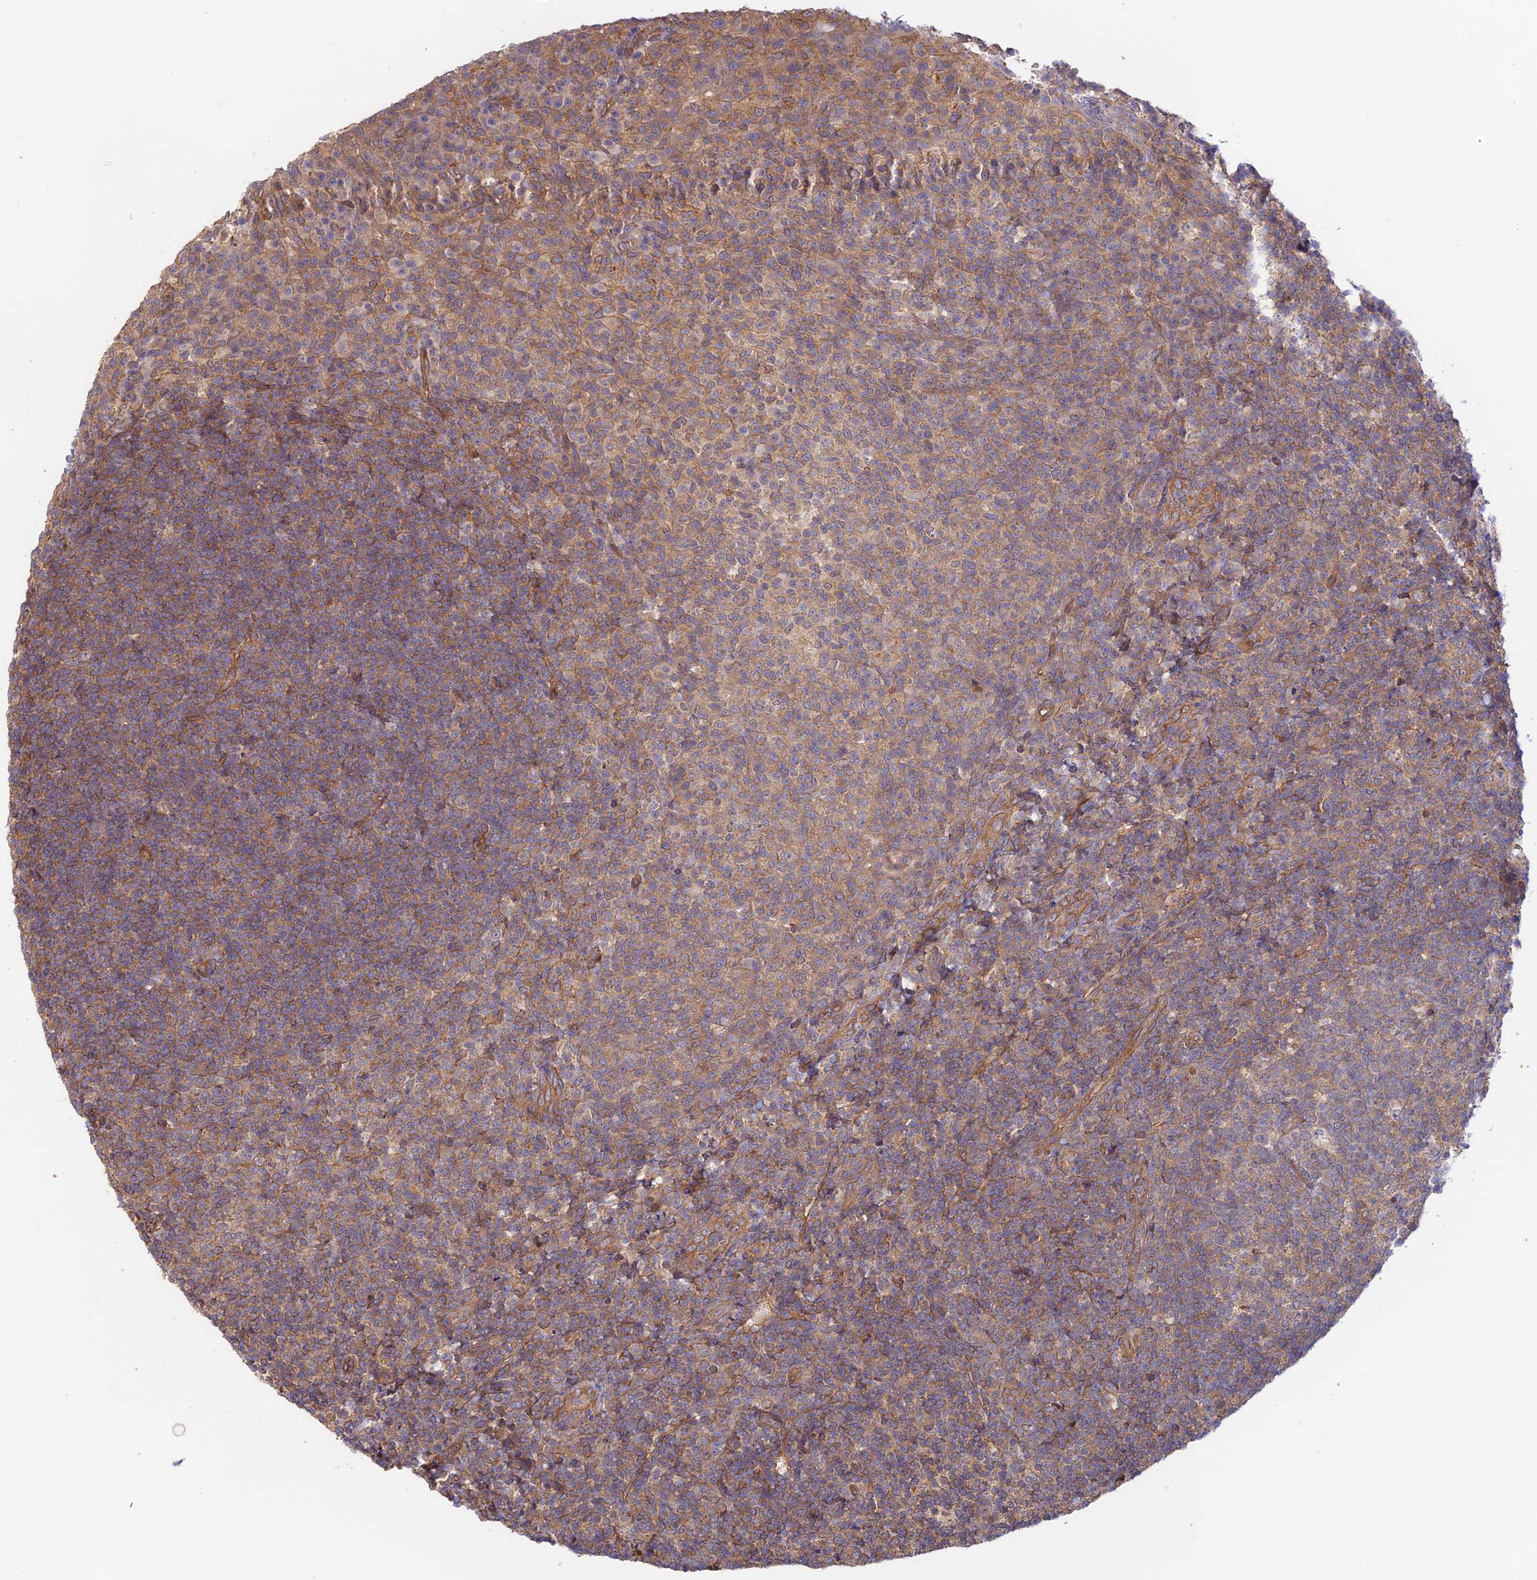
{"staining": {"intensity": "moderate", "quantity": "25%-75%", "location": "cytoplasmic/membranous"}, "tissue": "tonsil", "cell_type": "Germinal center cells", "image_type": "normal", "snomed": [{"axis": "morphology", "description": "Normal tissue, NOS"}, {"axis": "topography", "description": "Tonsil"}], "caption": "This micrograph reveals immunohistochemistry (IHC) staining of benign tonsil, with medium moderate cytoplasmic/membranous expression in about 25%-75% of germinal center cells.", "gene": "MYO9A", "patient": {"sex": "female", "age": 10}}